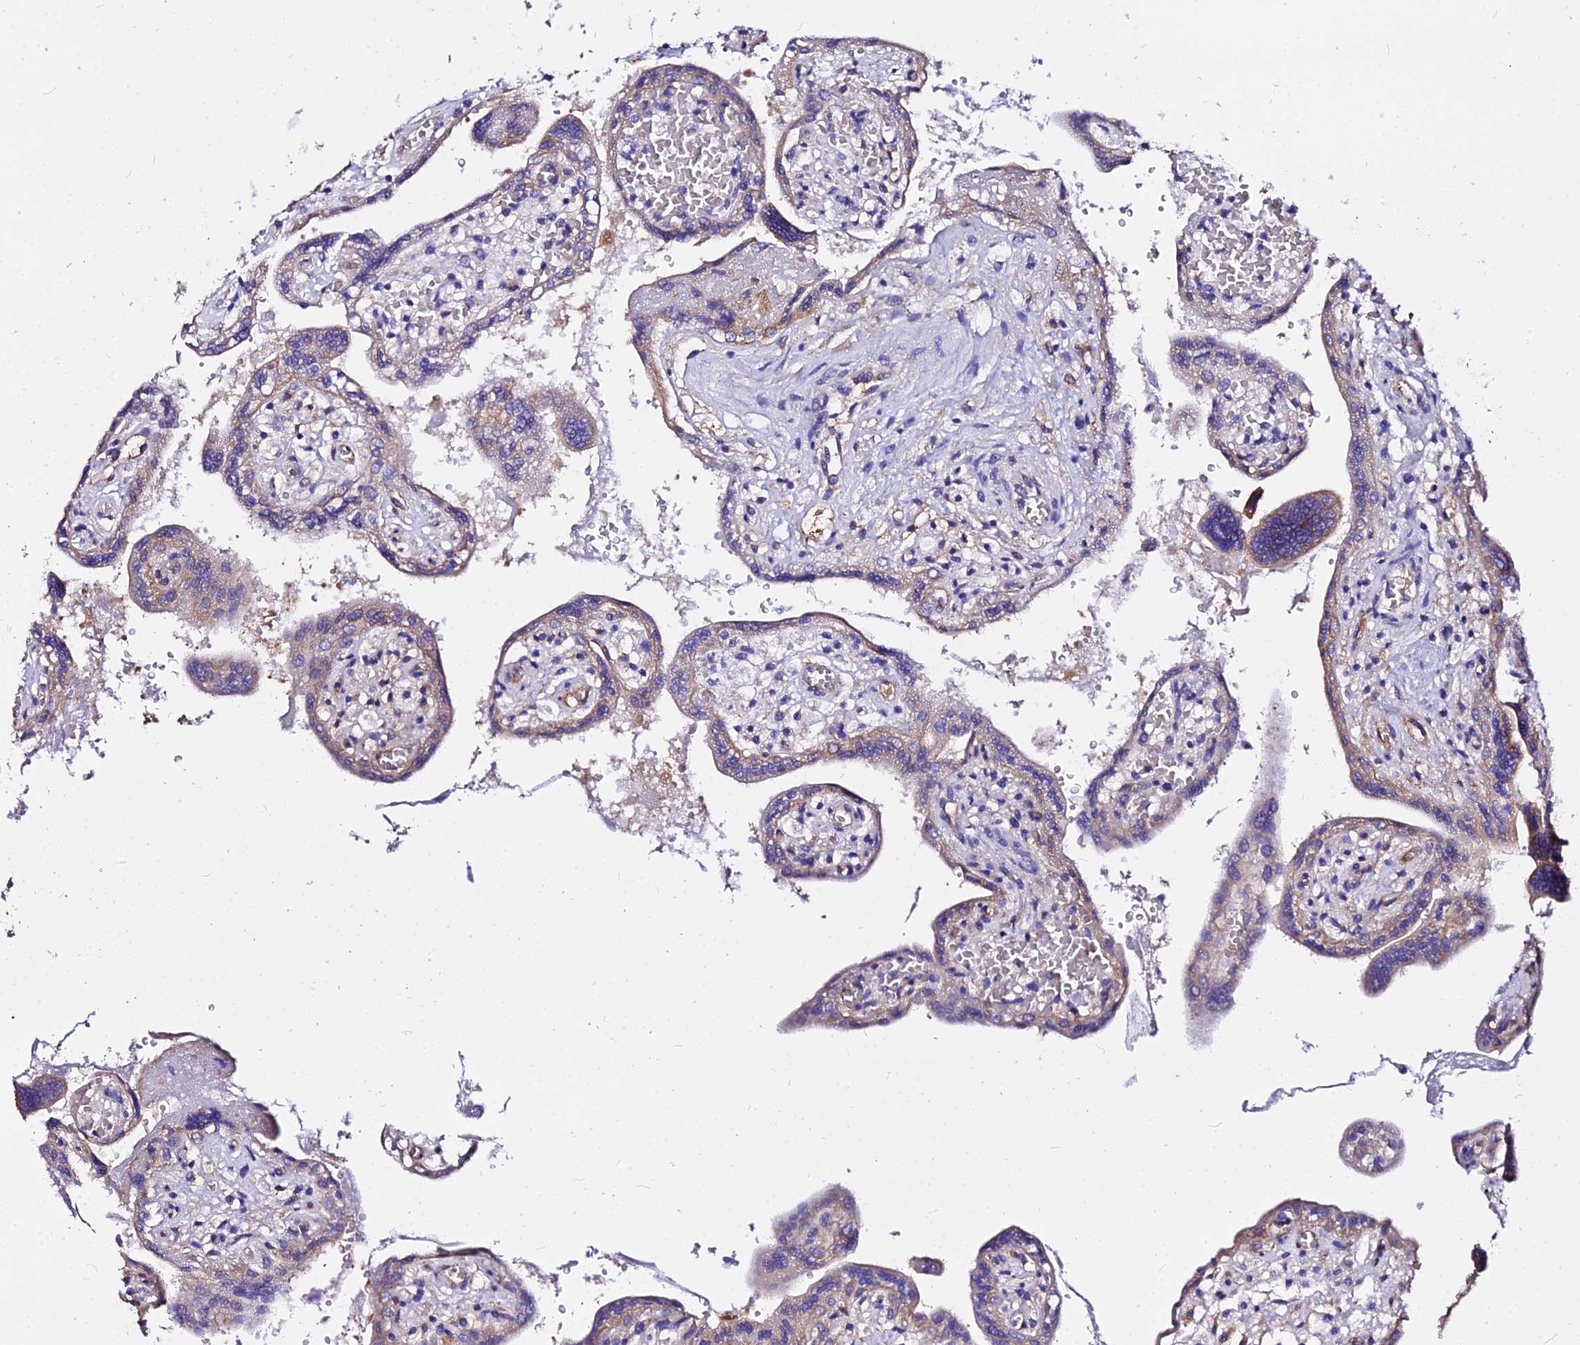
{"staining": {"intensity": "moderate", "quantity": ">75%", "location": "cytoplasmic/membranous"}, "tissue": "placenta", "cell_type": "Trophoblastic cells", "image_type": "normal", "snomed": [{"axis": "morphology", "description": "Normal tissue, NOS"}, {"axis": "topography", "description": "Placenta"}], "caption": "A histopathology image of human placenta stained for a protein displays moderate cytoplasmic/membranous brown staining in trophoblastic cells.", "gene": "DAW1", "patient": {"sex": "female", "age": 37}}